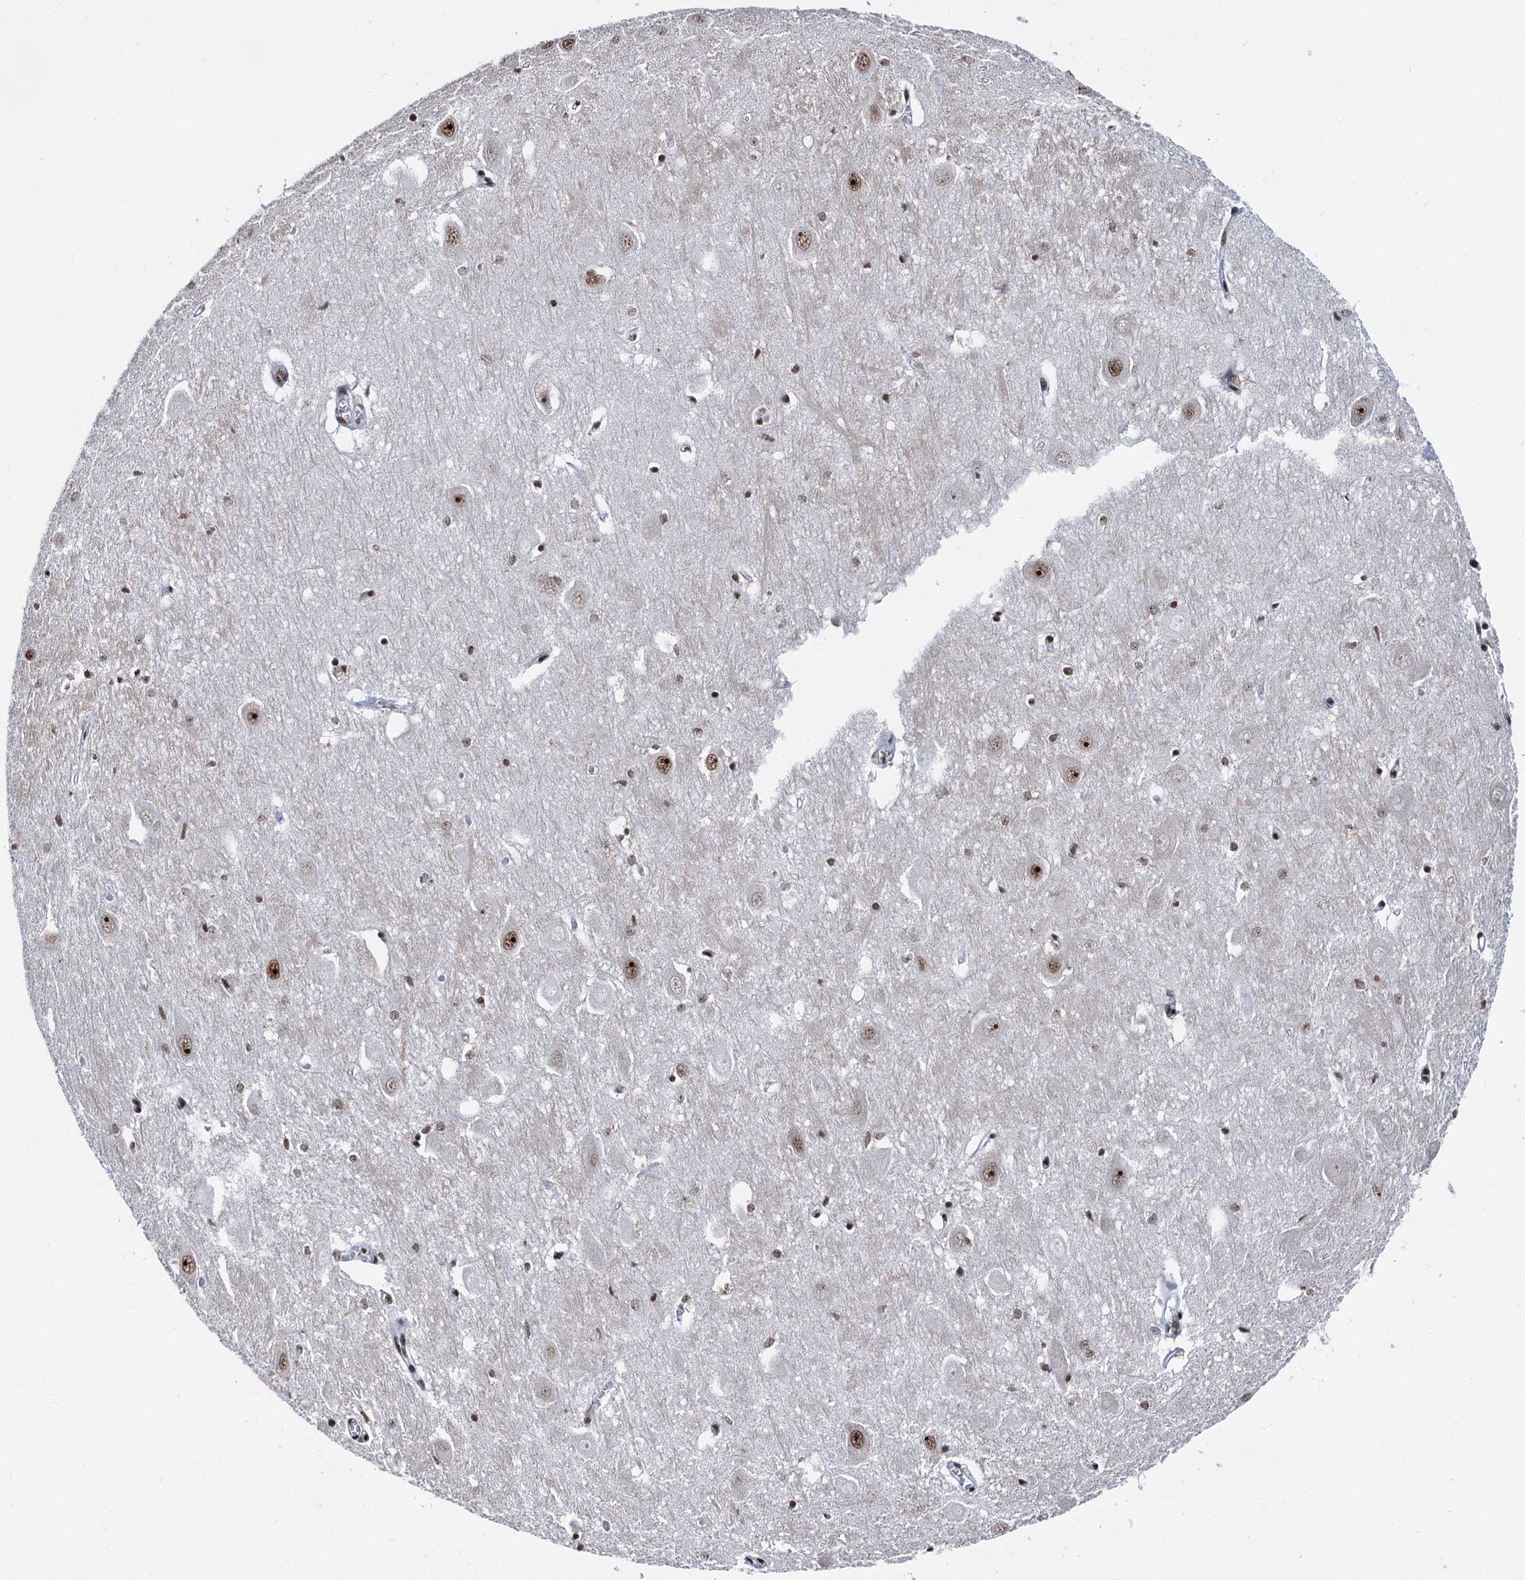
{"staining": {"intensity": "strong", "quantity": "25%-75%", "location": "nuclear"}, "tissue": "hippocampus", "cell_type": "Glial cells", "image_type": "normal", "snomed": [{"axis": "morphology", "description": "Normal tissue, NOS"}, {"axis": "topography", "description": "Hippocampus"}], "caption": "Immunohistochemistry (IHC) histopathology image of unremarkable hippocampus stained for a protein (brown), which shows high levels of strong nuclear expression in approximately 25%-75% of glial cells.", "gene": "DDX23", "patient": {"sex": "female", "age": 64}}